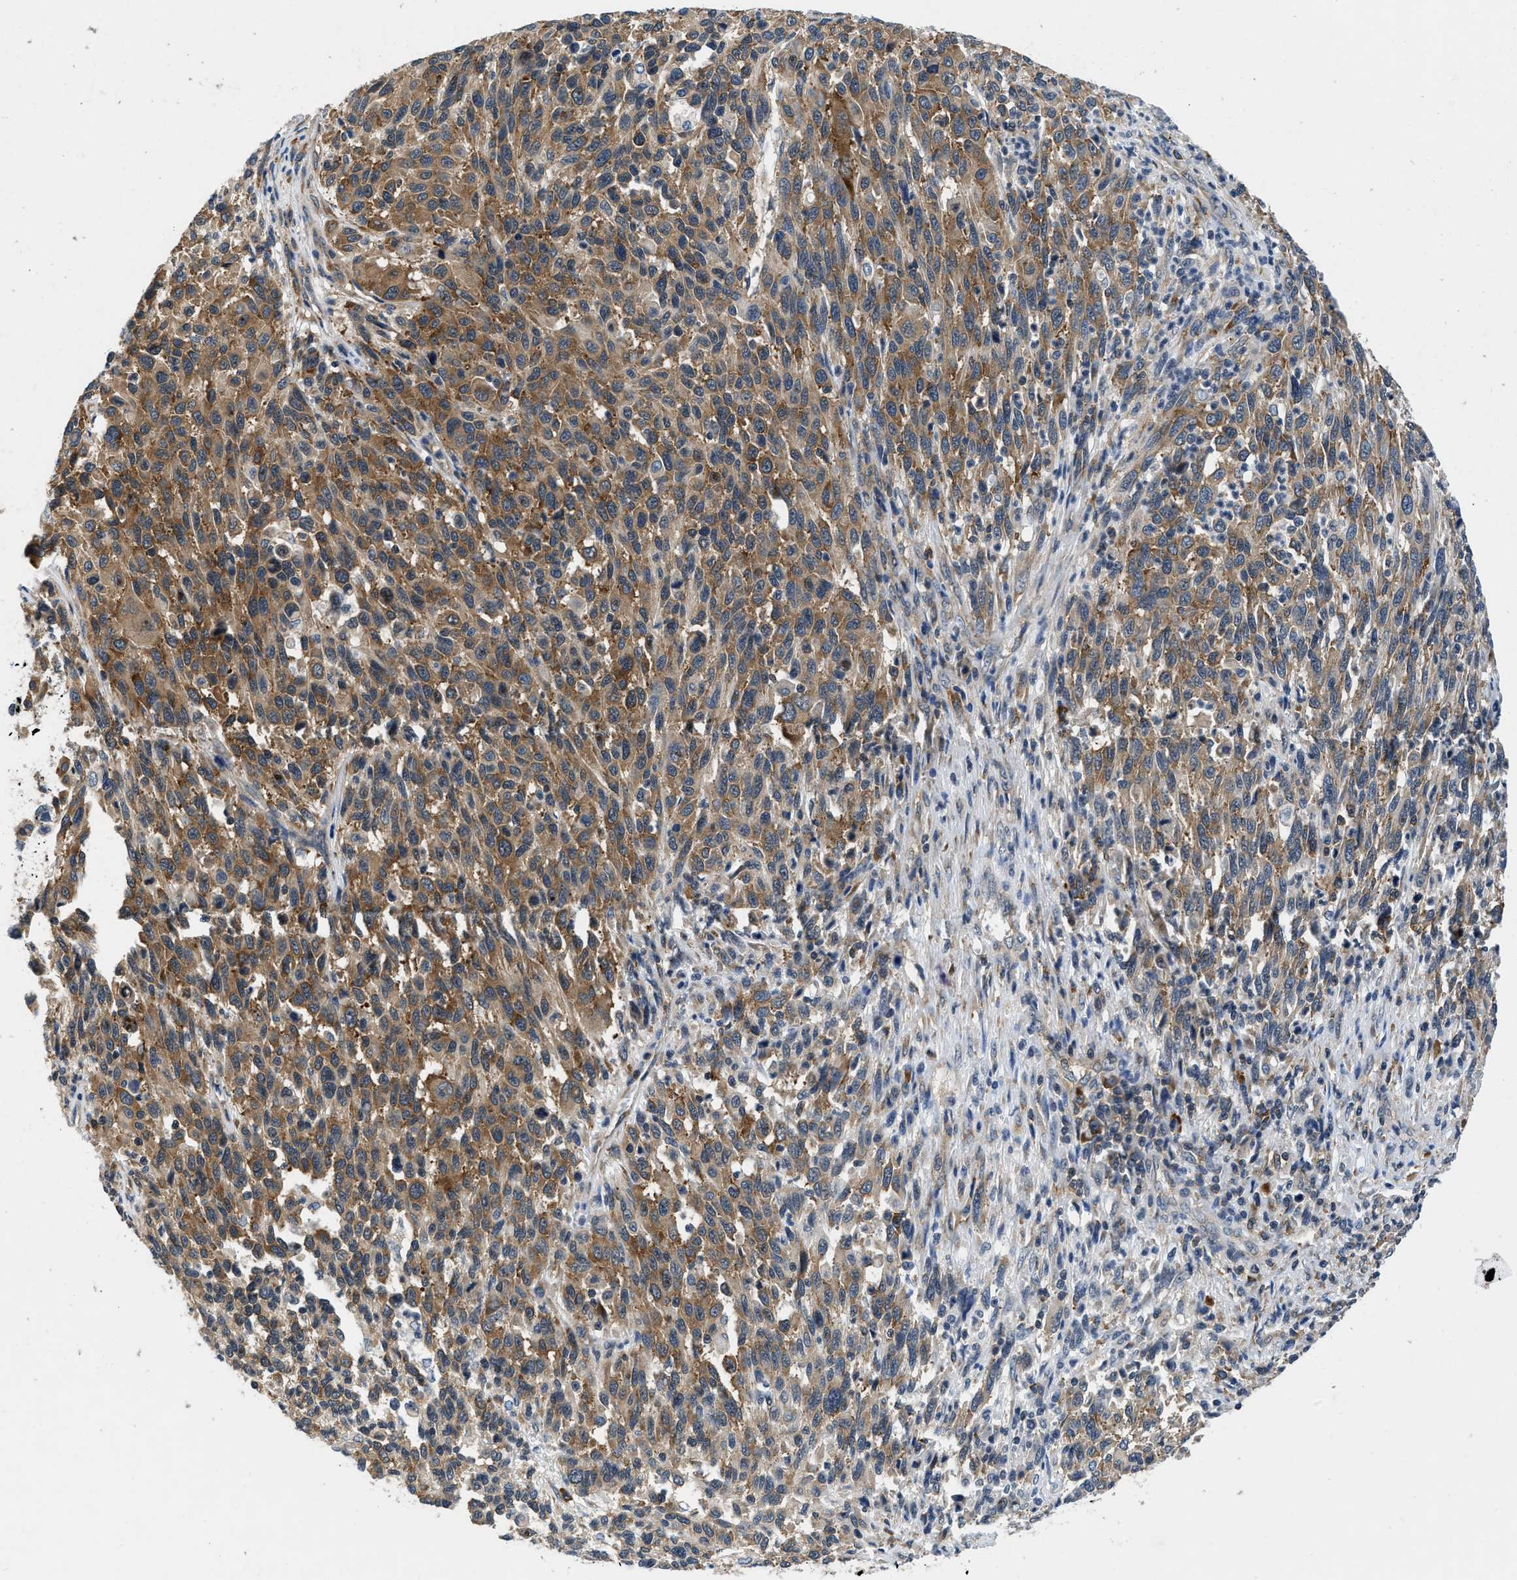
{"staining": {"intensity": "moderate", "quantity": ">75%", "location": "cytoplasmic/membranous"}, "tissue": "melanoma", "cell_type": "Tumor cells", "image_type": "cancer", "snomed": [{"axis": "morphology", "description": "Malignant melanoma, Metastatic site"}, {"axis": "topography", "description": "Lymph node"}], "caption": "There is medium levels of moderate cytoplasmic/membranous staining in tumor cells of malignant melanoma (metastatic site), as demonstrated by immunohistochemical staining (brown color).", "gene": "PA2G4", "patient": {"sex": "male", "age": 61}}